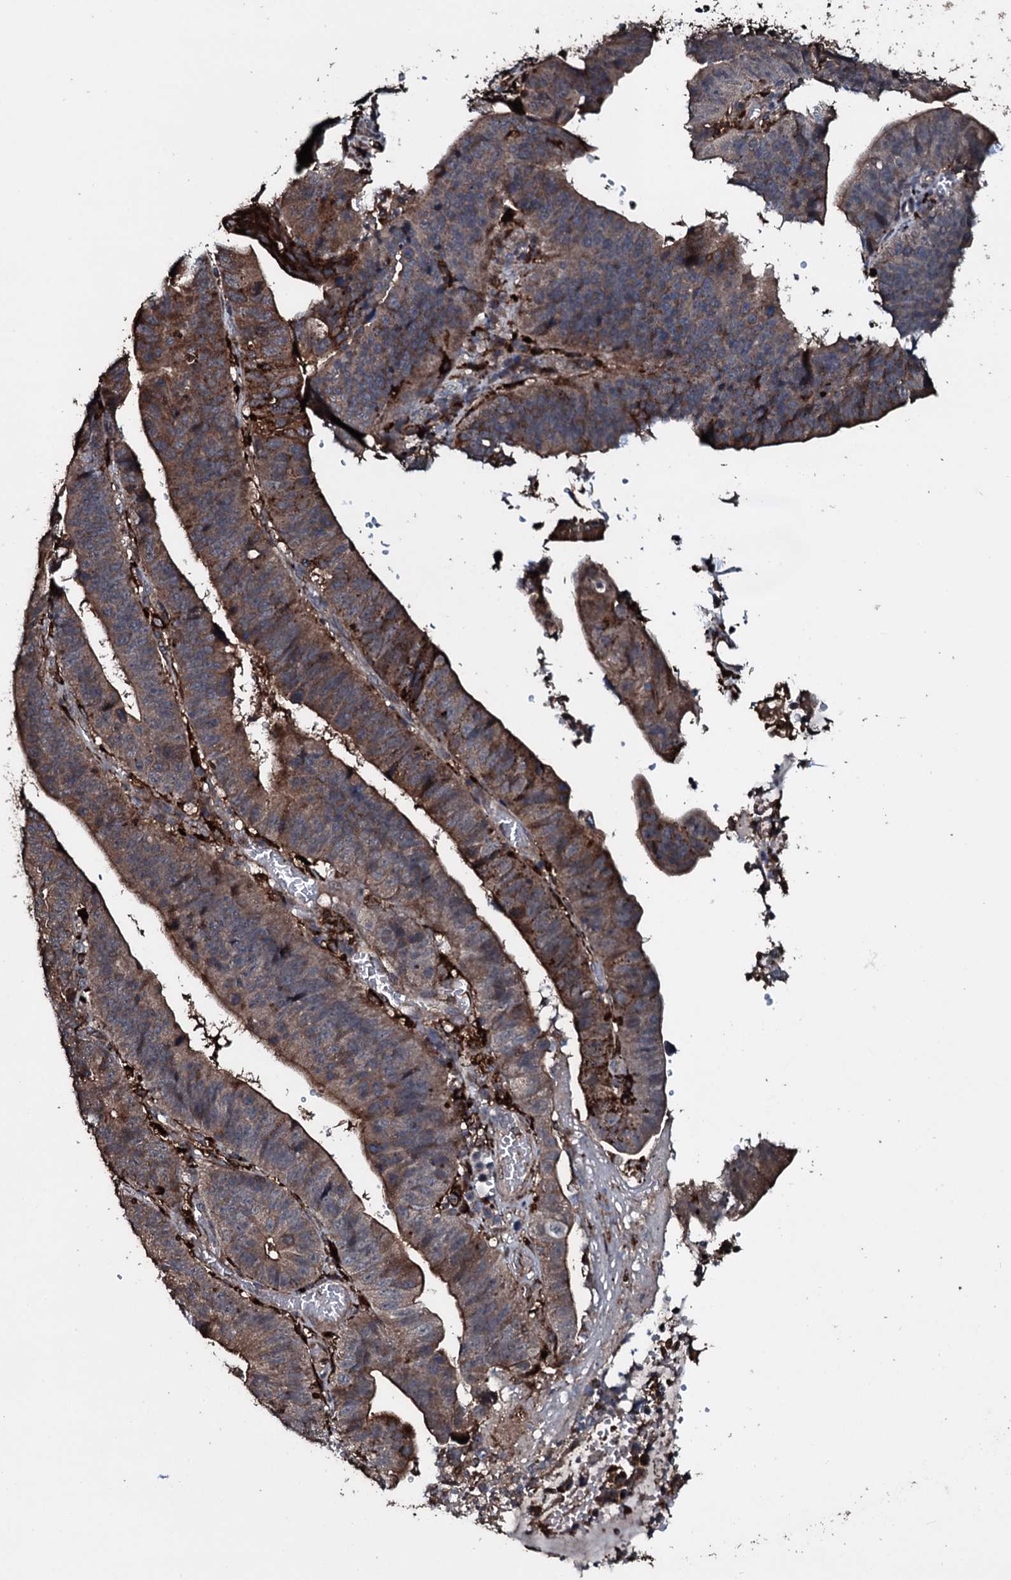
{"staining": {"intensity": "moderate", "quantity": ">75%", "location": "cytoplasmic/membranous"}, "tissue": "stomach cancer", "cell_type": "Tumor cells", "image_type": "cancer", "snomed": [{"axis": "morphology", "description": "Adenocarcinoma, NOS"}, {"axis": "topography", "description": "Stomach"}], "caption": "Immunohistochemical staining of human stomach cancer (adenocarcinoma) demonstrates medium levels of moderate cytoplasmic/membranous protein staining in approximately >75% of tumor cells.", "gene": "TPGS2", "patient": {"sex": "male", "age": 59}}